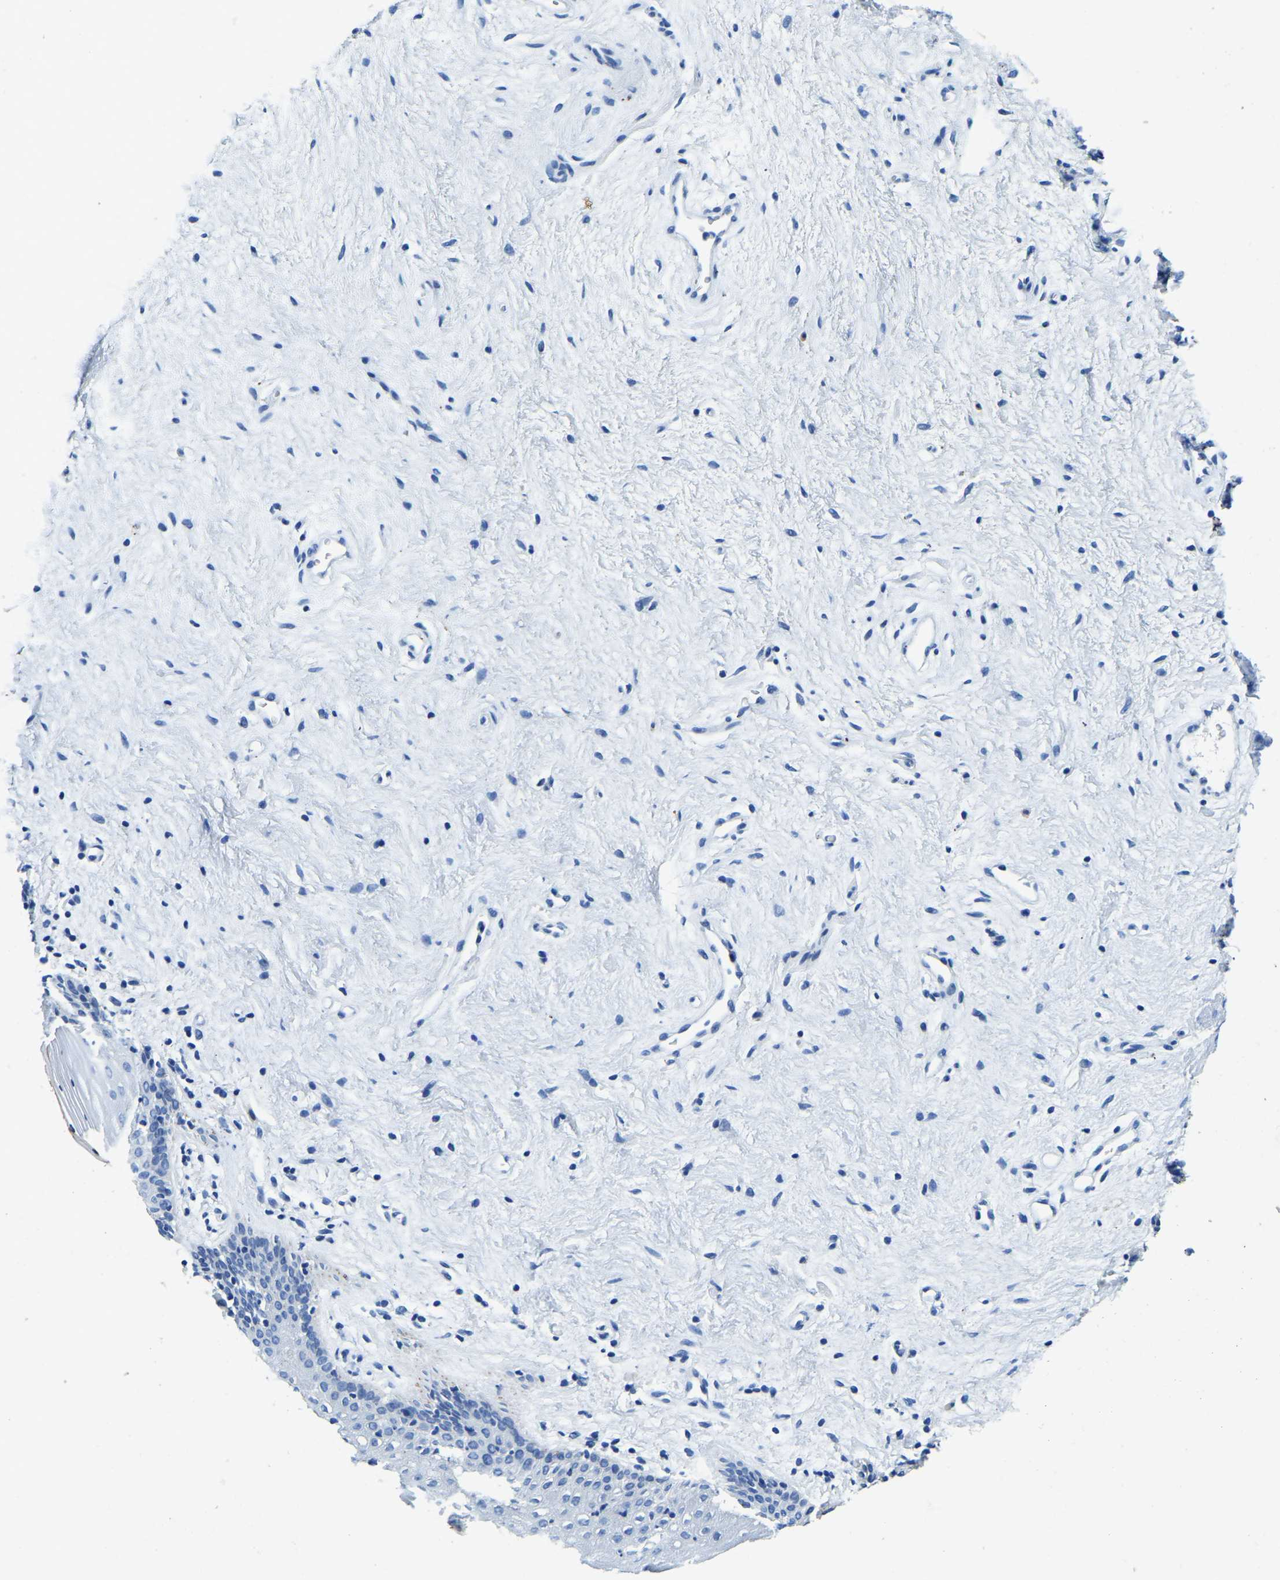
{"staining": {"intensity": "negative", "quantity": "none", "location": "none"}, "tissue": "vagina", "cell_type": "Squamous epithelial cells", "image_type": "normal", "snomed": [{"axis": "morphology", "description": "Normal tissue, NOS"}, {"axis": "topography", "description": "Vagina"}], "caption": "The image shows no staining of squamous epithelial cells in unremarkable vagina.", "gene": "UBN2", "patient": {"sex": "female", "age": 44}}